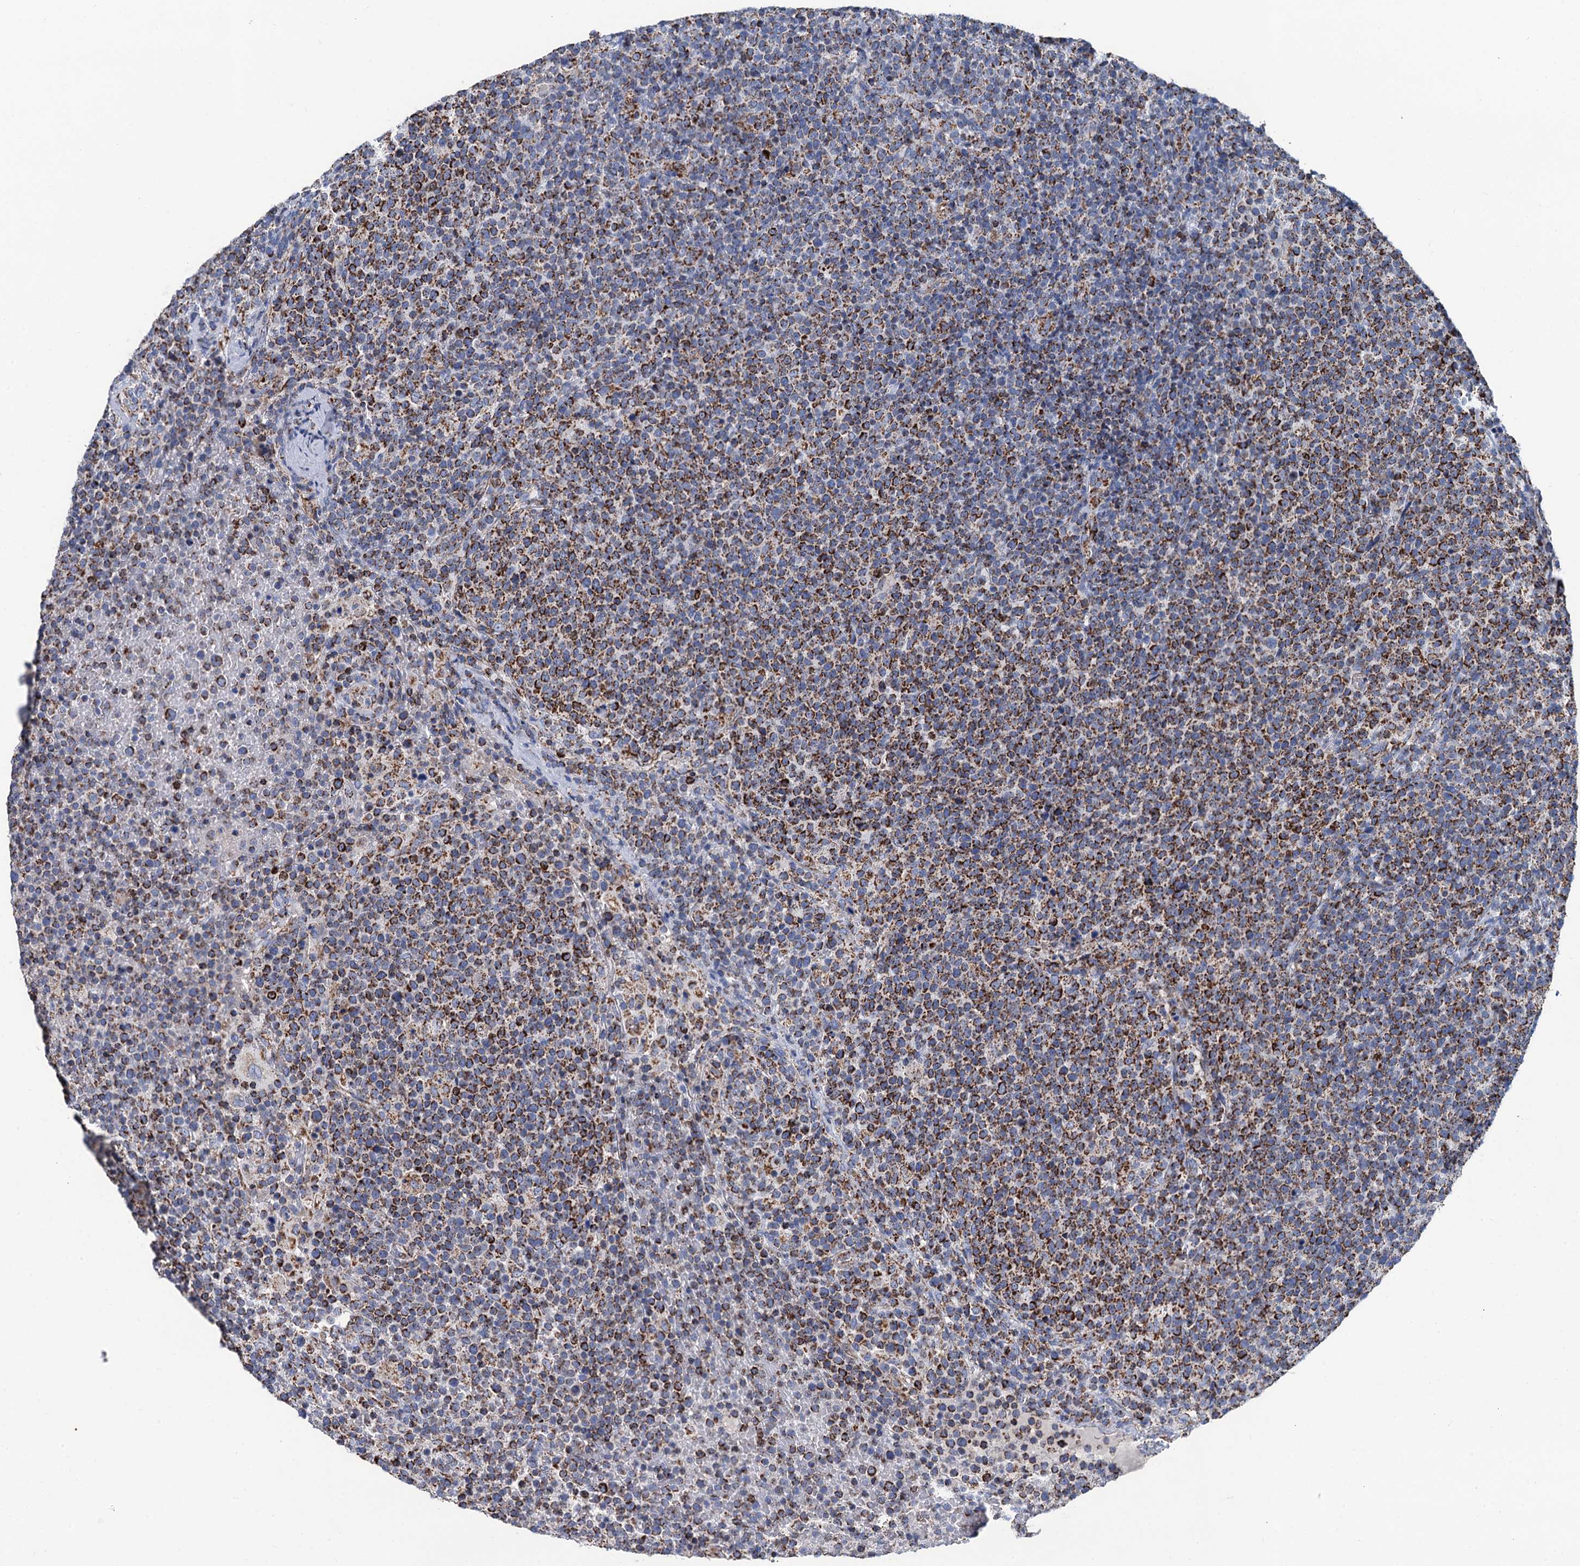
{"staining": {"intensity": "moderate", "quantity": ">75%", "location": "cytoplasmic/membranous"}, "tissue": "lymphoma", "cell_type": "Tumor cells", "image_type": "cancer", "snomed": [{"axis": "morphology", "description": "Malignant lymphoma, non-Hodgkin's type, High grade"}, {"axis": "topography", "description": "Lymph node"}], "caption": "This photomicrograph demonstrates lymphoma stained with immunohistochemistry (IHC) to label a protein in brown. The cytoplasmic/membranous of tumor cells show moderate positivity for the protein. Nuclei are counter-stained blue.", "gene": "IVD", "patient": {"sex": "male", "age": 61}}